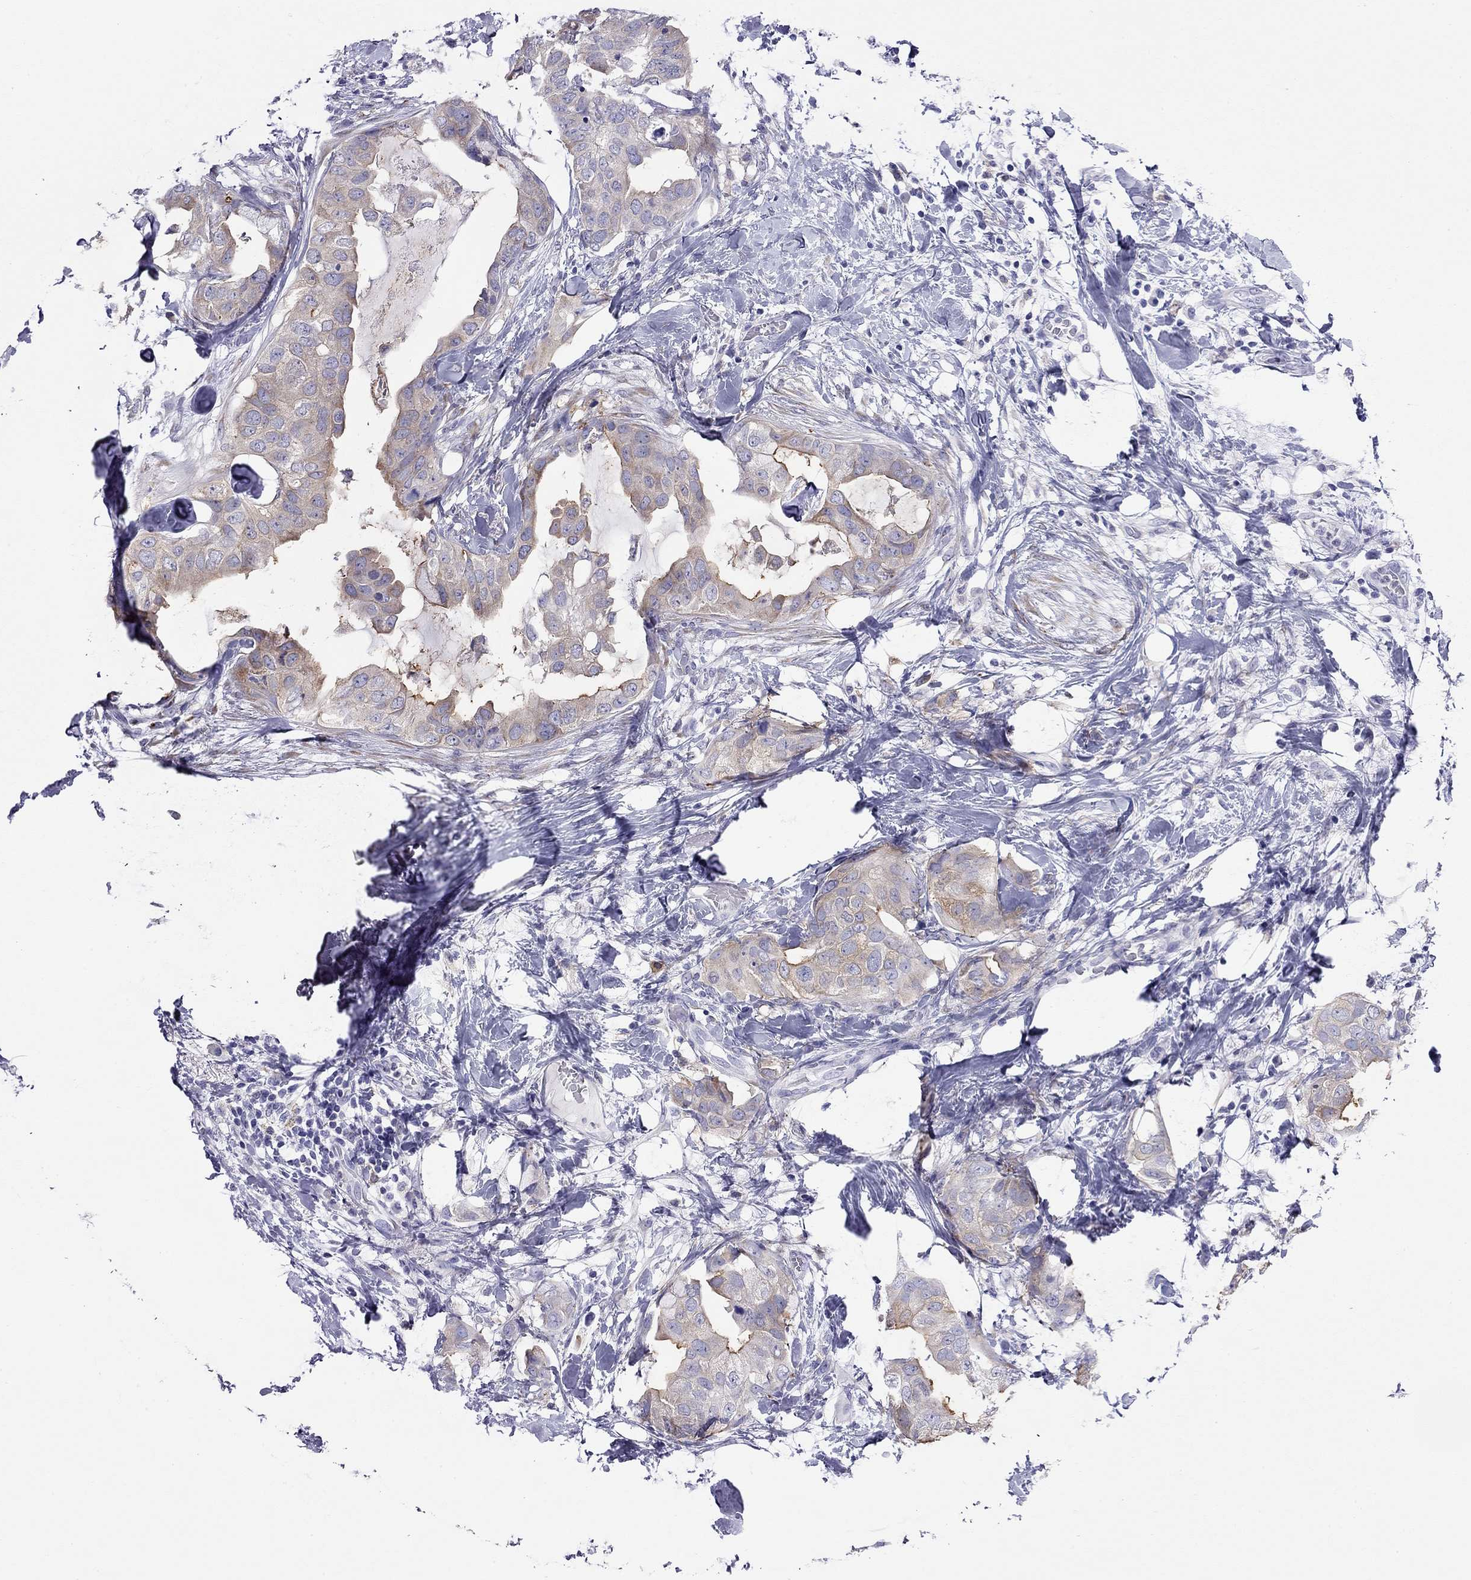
{"staining": {"intensity": "weak", "quantity": ">75%", "location": "cytoplasmic/membranous"}, "tissue": "breast cancer", "cell_type": "Tumor cells", "image_type": "cancer", "snomed": [{"axis": "morphology", "description": "Normal tissue, NOS"}, {"axis": "morphology", "description": "Duct carcinoma"}, {"axis": "topography", "description": "Breast"}], "caption": "Immunohistochemistry micrograph of neoplastic tissue: breast cancer stained using immunohistochemistry reveals low levels of weak protein expression localized specifically in the cytoplasmic/membranous of tumor cells, appearing as a cytoplasmic/membranous brown color.", "gene": "SLC46A2", "patient": {"sex": "female", "age": 40}}